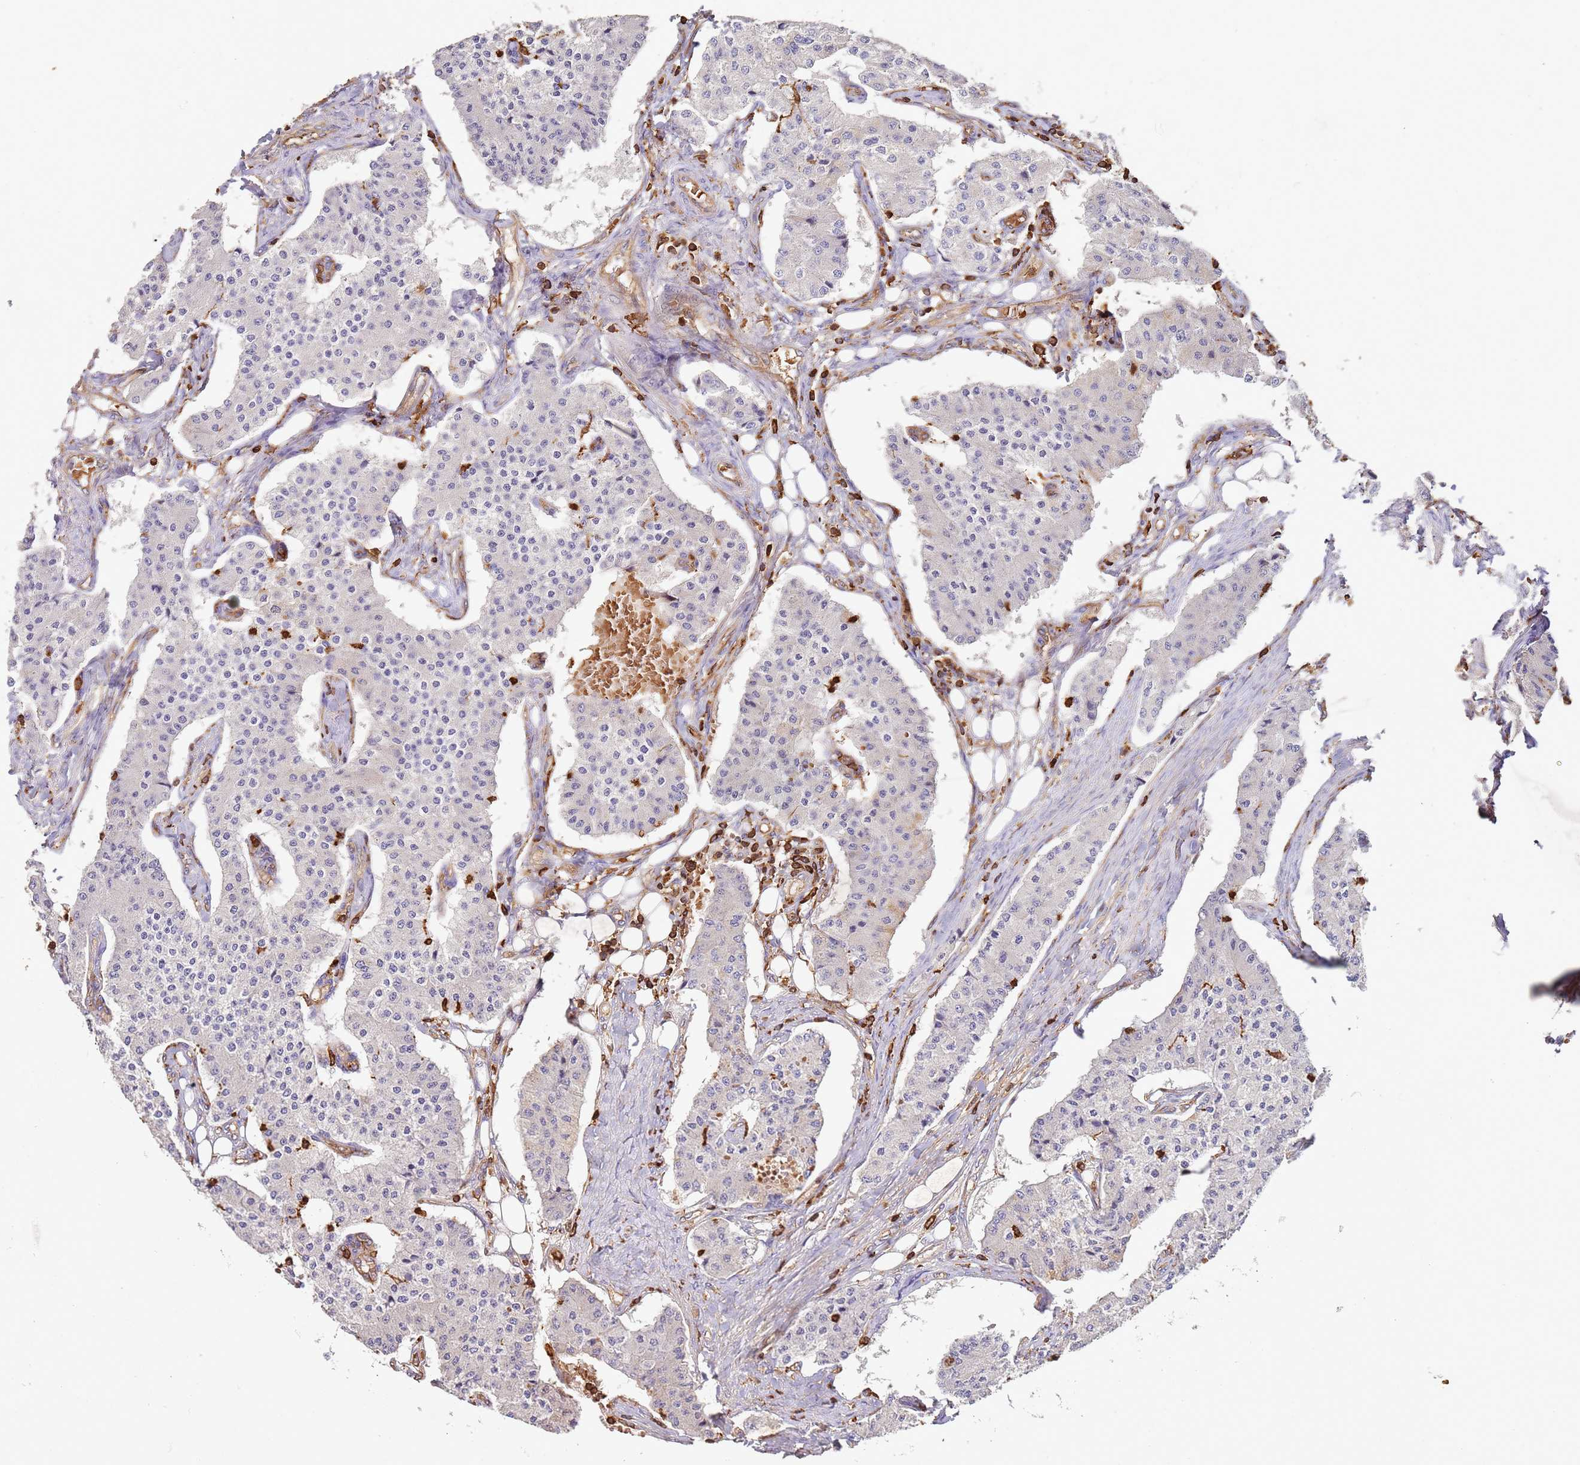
{"staining": {"intensity": "negative", "quantity": "none", "location": "none"}, "tissue": "carcinoid", "cell_type": "Tumor cells", "image_type": "cancer", "snomed": [{"axis": "morphology", "description": "Carcinoid, malignant, NOS"}, {"axis": "topography", "description": "Colon"}], "caption": "This is an immunohistochemistry micrograph of human carcinoid. There is no staining in tumor cells.", "gene": "OR6P1", "patient": {"sex": "female", "age": 52}}